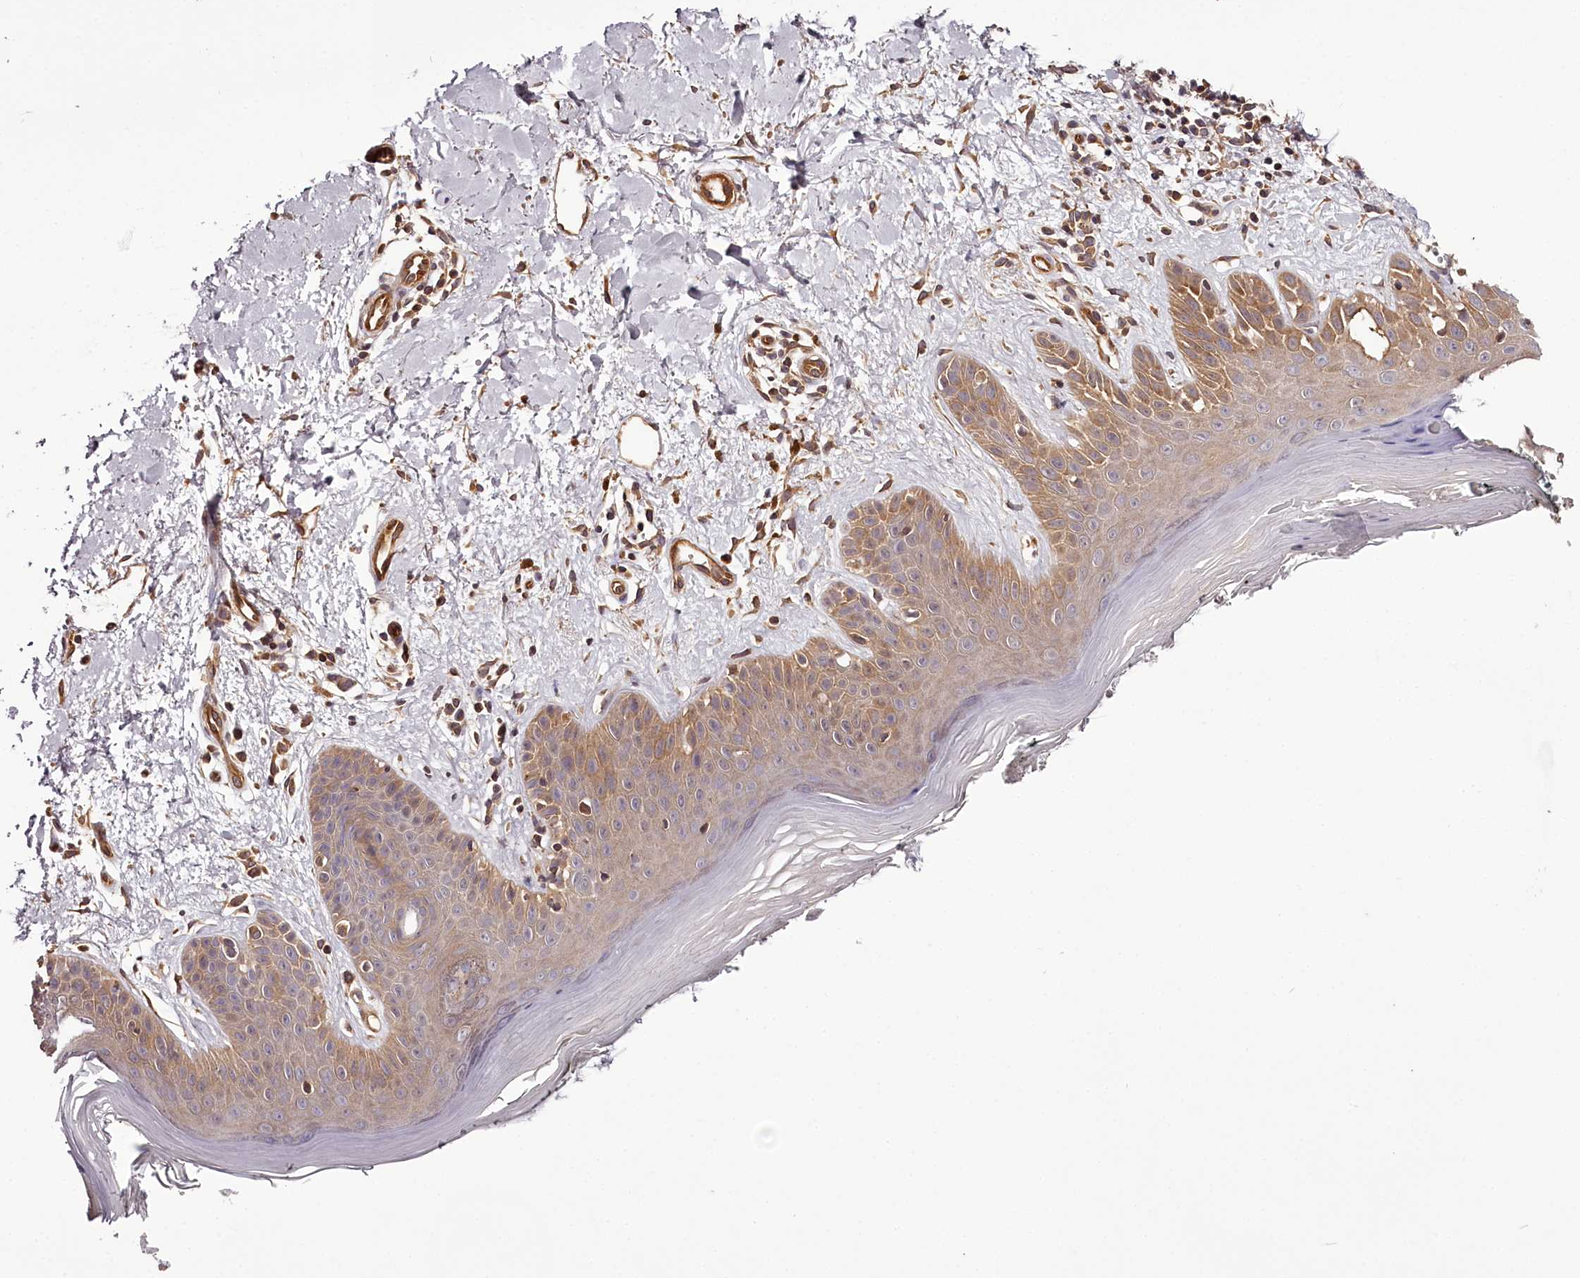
{"staining": {"intensity": "strong", "quantity": ">75%", "location": "cytoplasmic/membranous"}, "tissue": "skin", "cell_type": "Fibroblasts", "image_type": "normal", "snomed": [{"axis": "morphology", "description": "Normal tissue, NOS"}, {"axis": "topography", "description": "Skin"}], "caption": "Immunohistochemical staining of normal human skin shows high levels of strong cytoplasmic/membranous positivity in about >75% of fibroblasts. (brown staining indicates protein expression, while blue staining denotes nuclei).", "gene": "TARS1", "patient": {"sex": "female", "age": 64}}